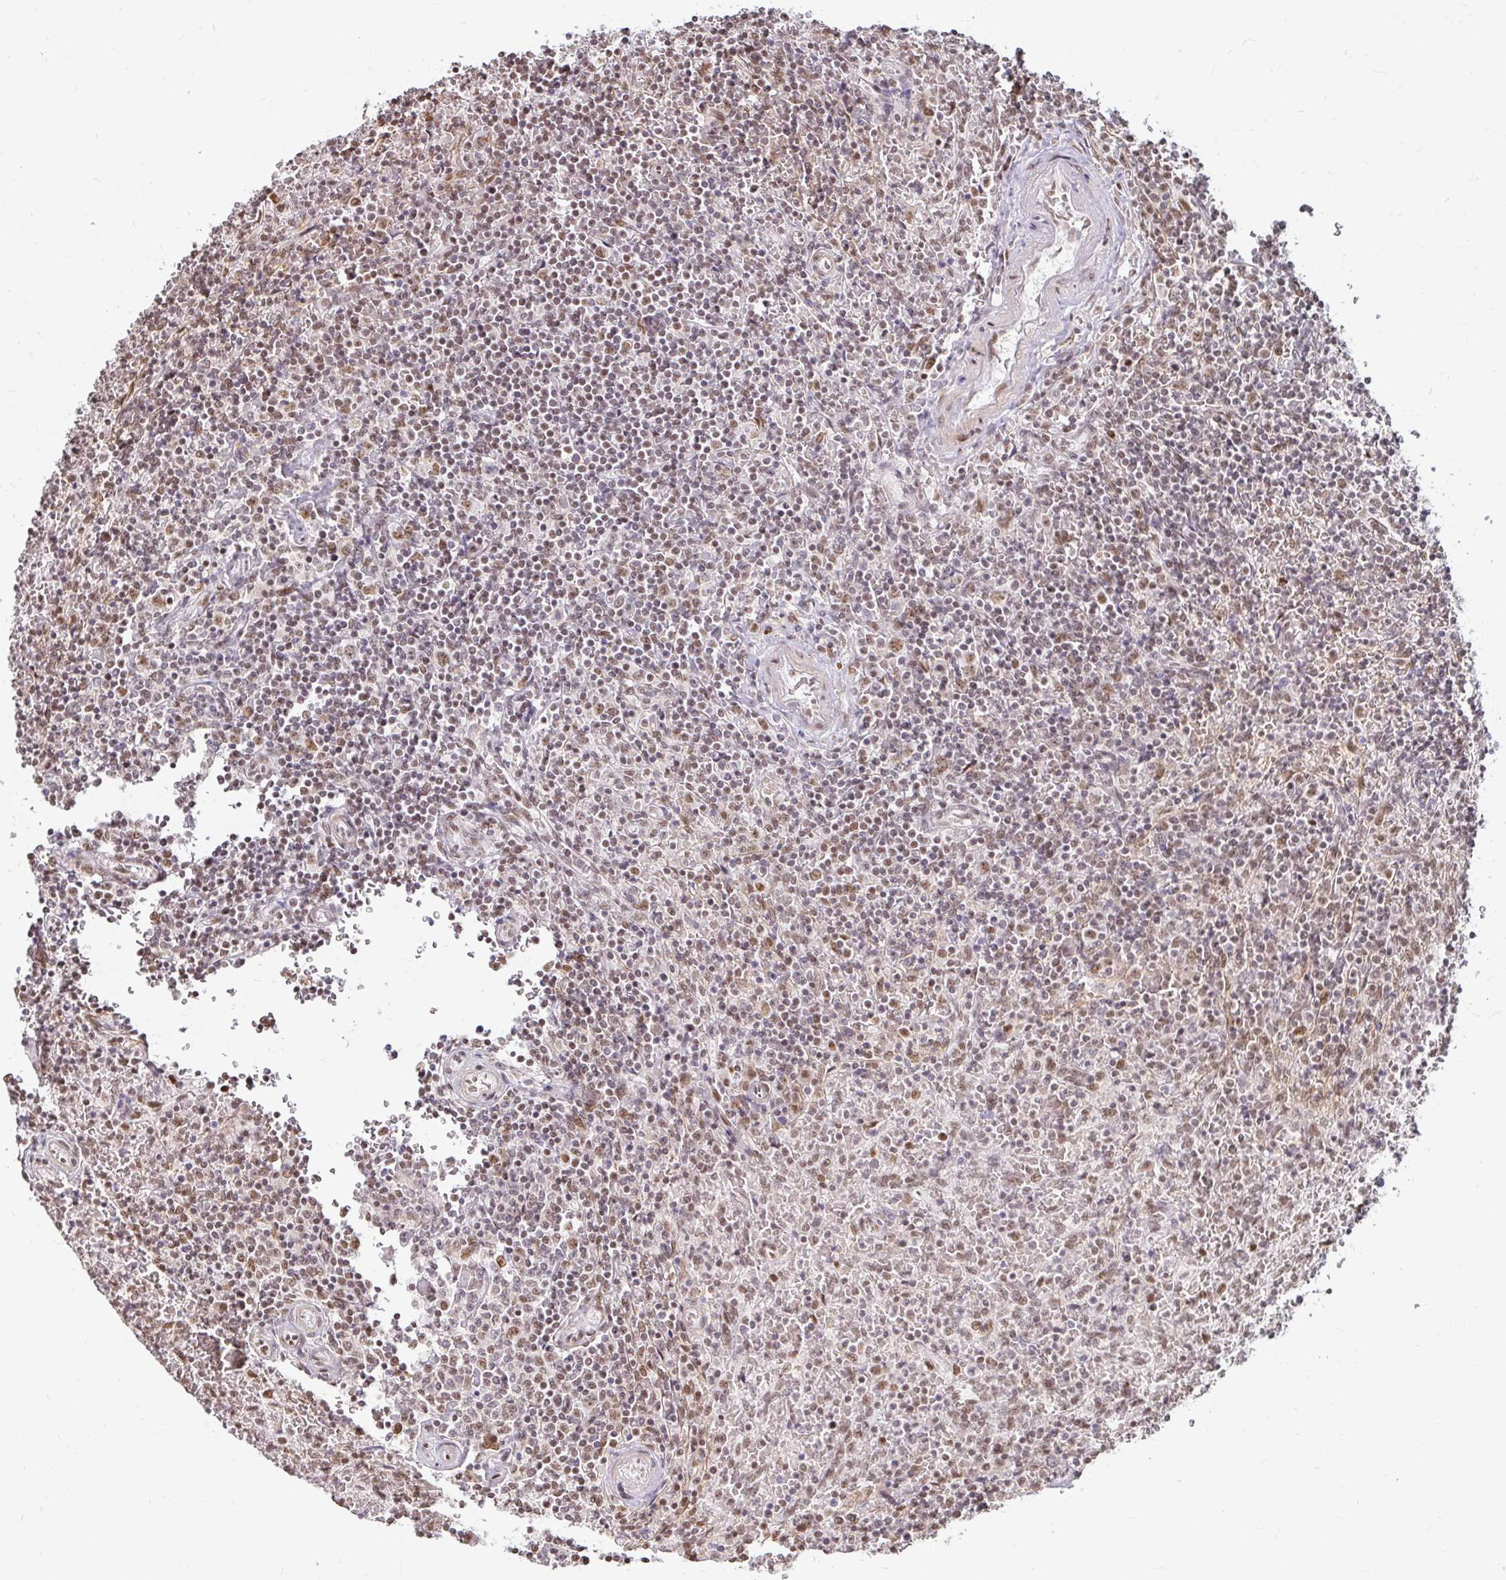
{"staining": {"intensity": "moderate", "quantity": "25%-75%", "location": "nuclear"}, "tissue": "lymphoma", "cell_type": "Tumor cells", "image_type": "cancer", "snomed": [{"axis": "morphology", "description": "Malignant lymphoma, non-Hodgkin's type, Low grade"}, {"axis": "topography", "description": "Spleen"}], "caption": "Lymphoma tissue displays moderate nuclear positivity in about 25%-75% of tumor cells, visualized by immunohistochemistry. The protein of interest is stained brown, and the nuclei are stained in blue (DAB (3,3'-diaminobenzidine) IHC with brightfield microscopy, high magnification).", "gene": "HNRNPU", "patient": {"sex": "female", "age": 64}}